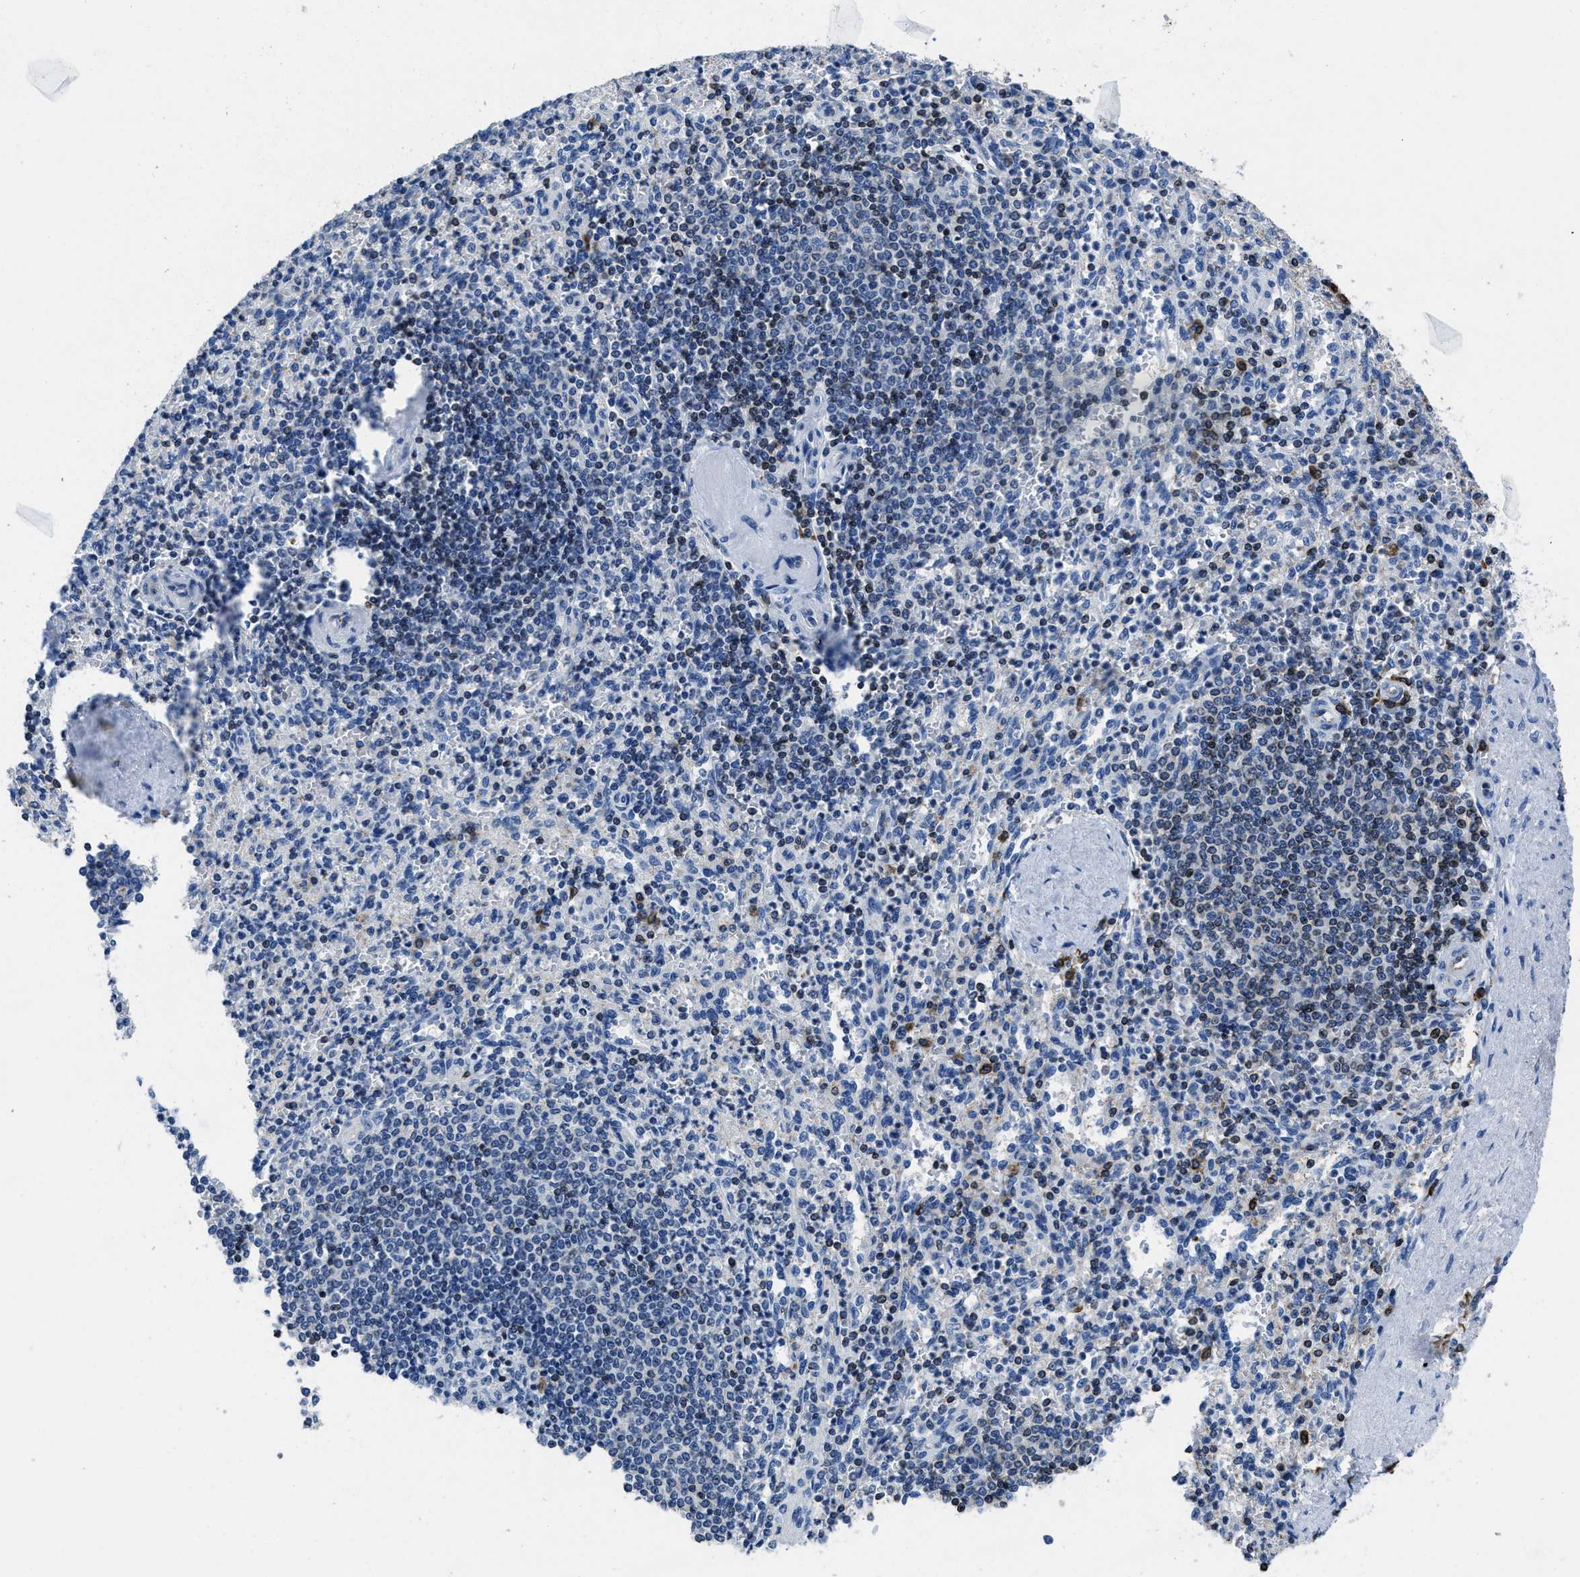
{"staining": {"intensity": "weak", "quantity": "<25%", "location": "cytoplasmic/membranous"}, "tissue": "spleen", "cell_type": "Cells in red pulp", "image_type": "normal", "snomed": [{"axis": "morphology", "description": "Normal tissue, NOS"}, {"axis": "topography", "description": "Spleen"}], "caption": "Immunohistochemistry (IHC) histopathology image of unremarkable spleen: human spleen stained with DAB (3,3'-diaminobenzidine) demonstrates no significant protein positivity in cells in red pulp.", "gene": "ITGA3", "patient": {"sex": "female", "age": 74}}